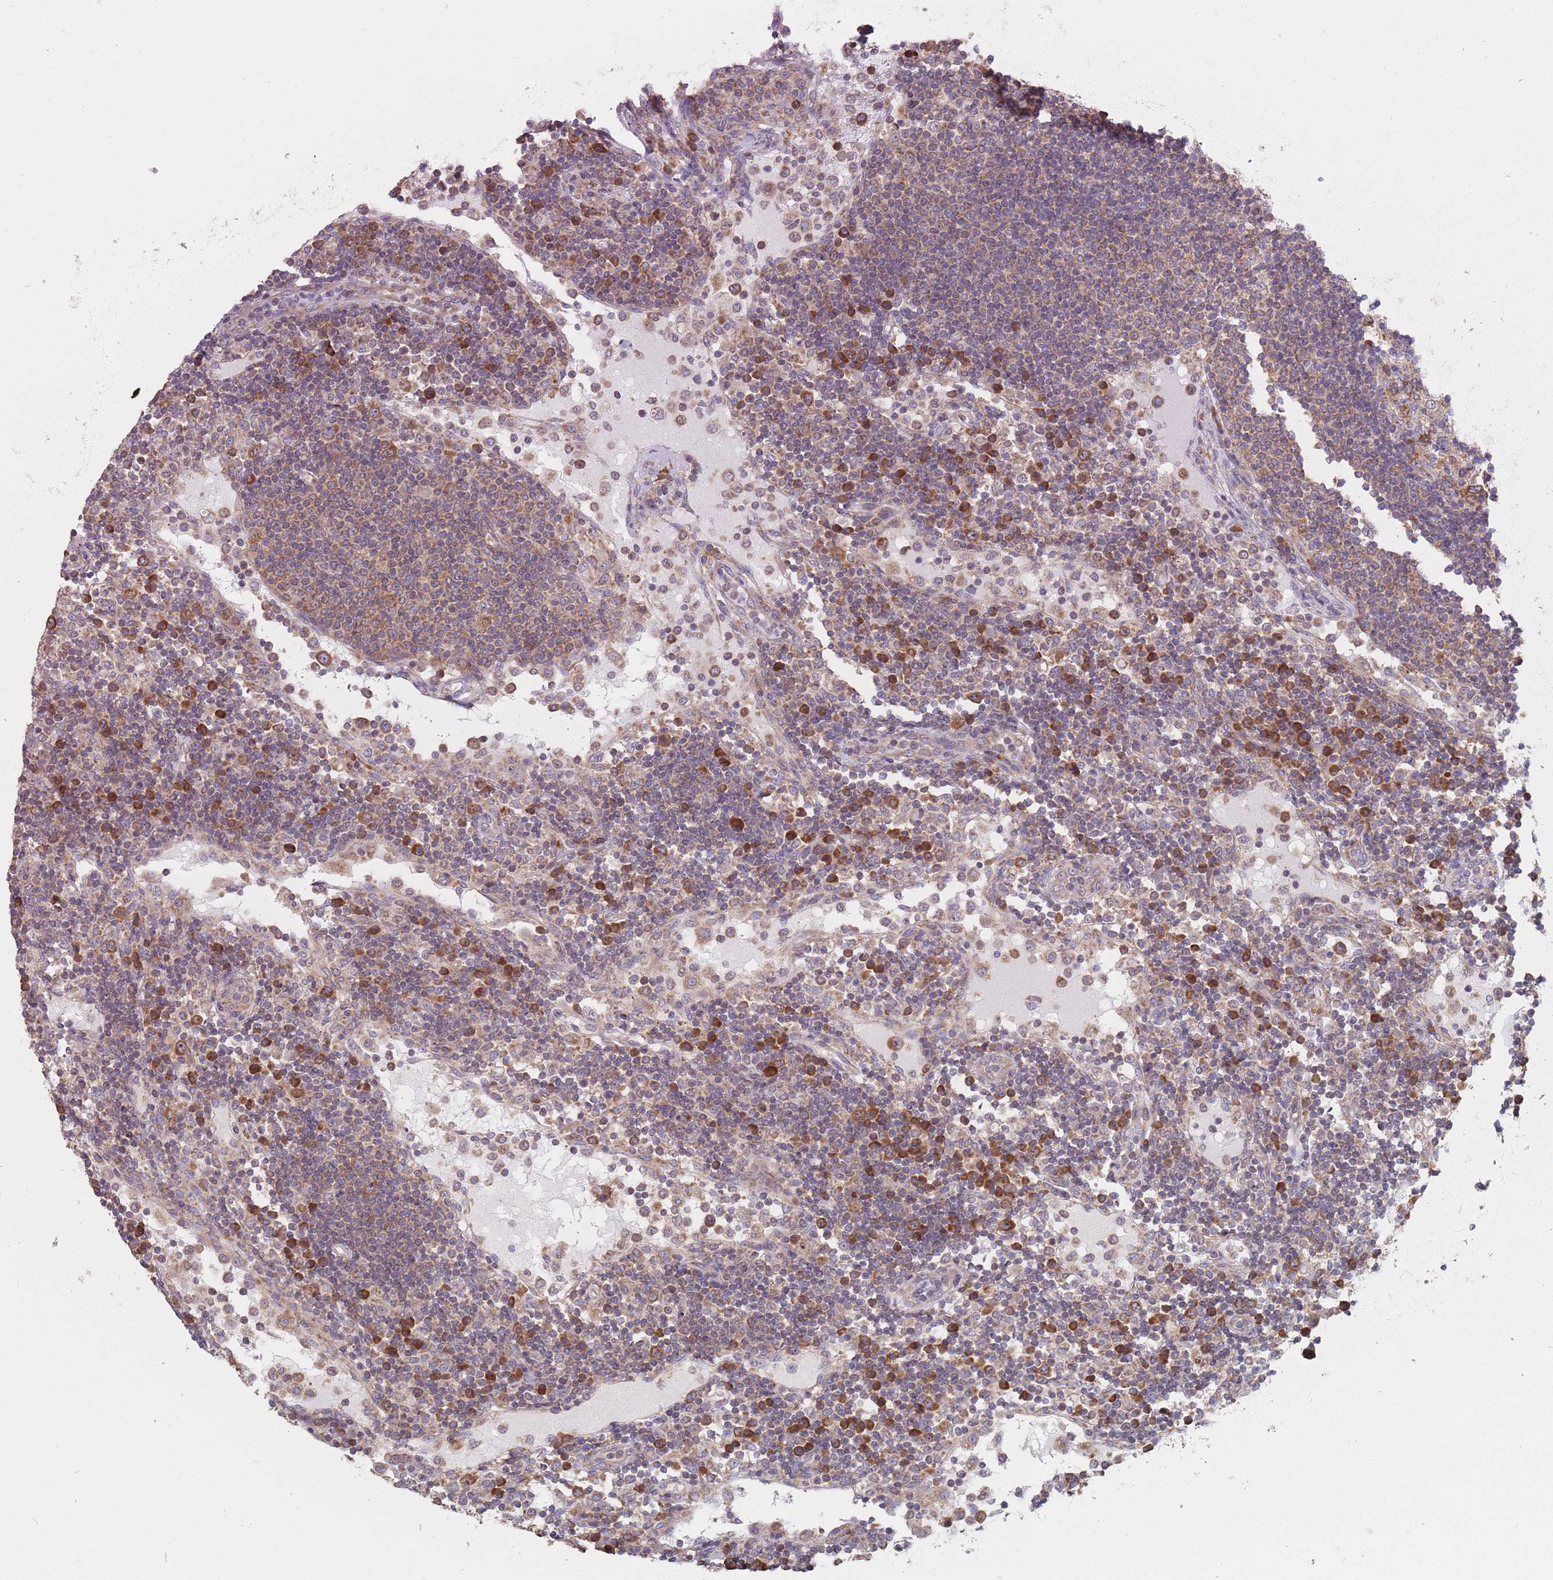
{"staining": {"intensity": "moderate", "quantity": "25%-75%", "location": "cytoplasmic/membranous"}, "tissue": "lymph node", "cell_type": "Germinal center cells", "image_type": "normal", "snomed": [{"axis": "morphology", "description": "Normal tissue, NOS"}, {"axis": "topography", "description": "Lymph node"}], "caption": "Immunohistochemistry photomicrograph of benign lymph node stained for a protein (brown), which exhibits medium levels of moderate cytoplasmic/membranous staining in approximately 25%-75% of germinal center cells.", "gene": "RPL17", "patient": {"sex": "female", "age": 53}}